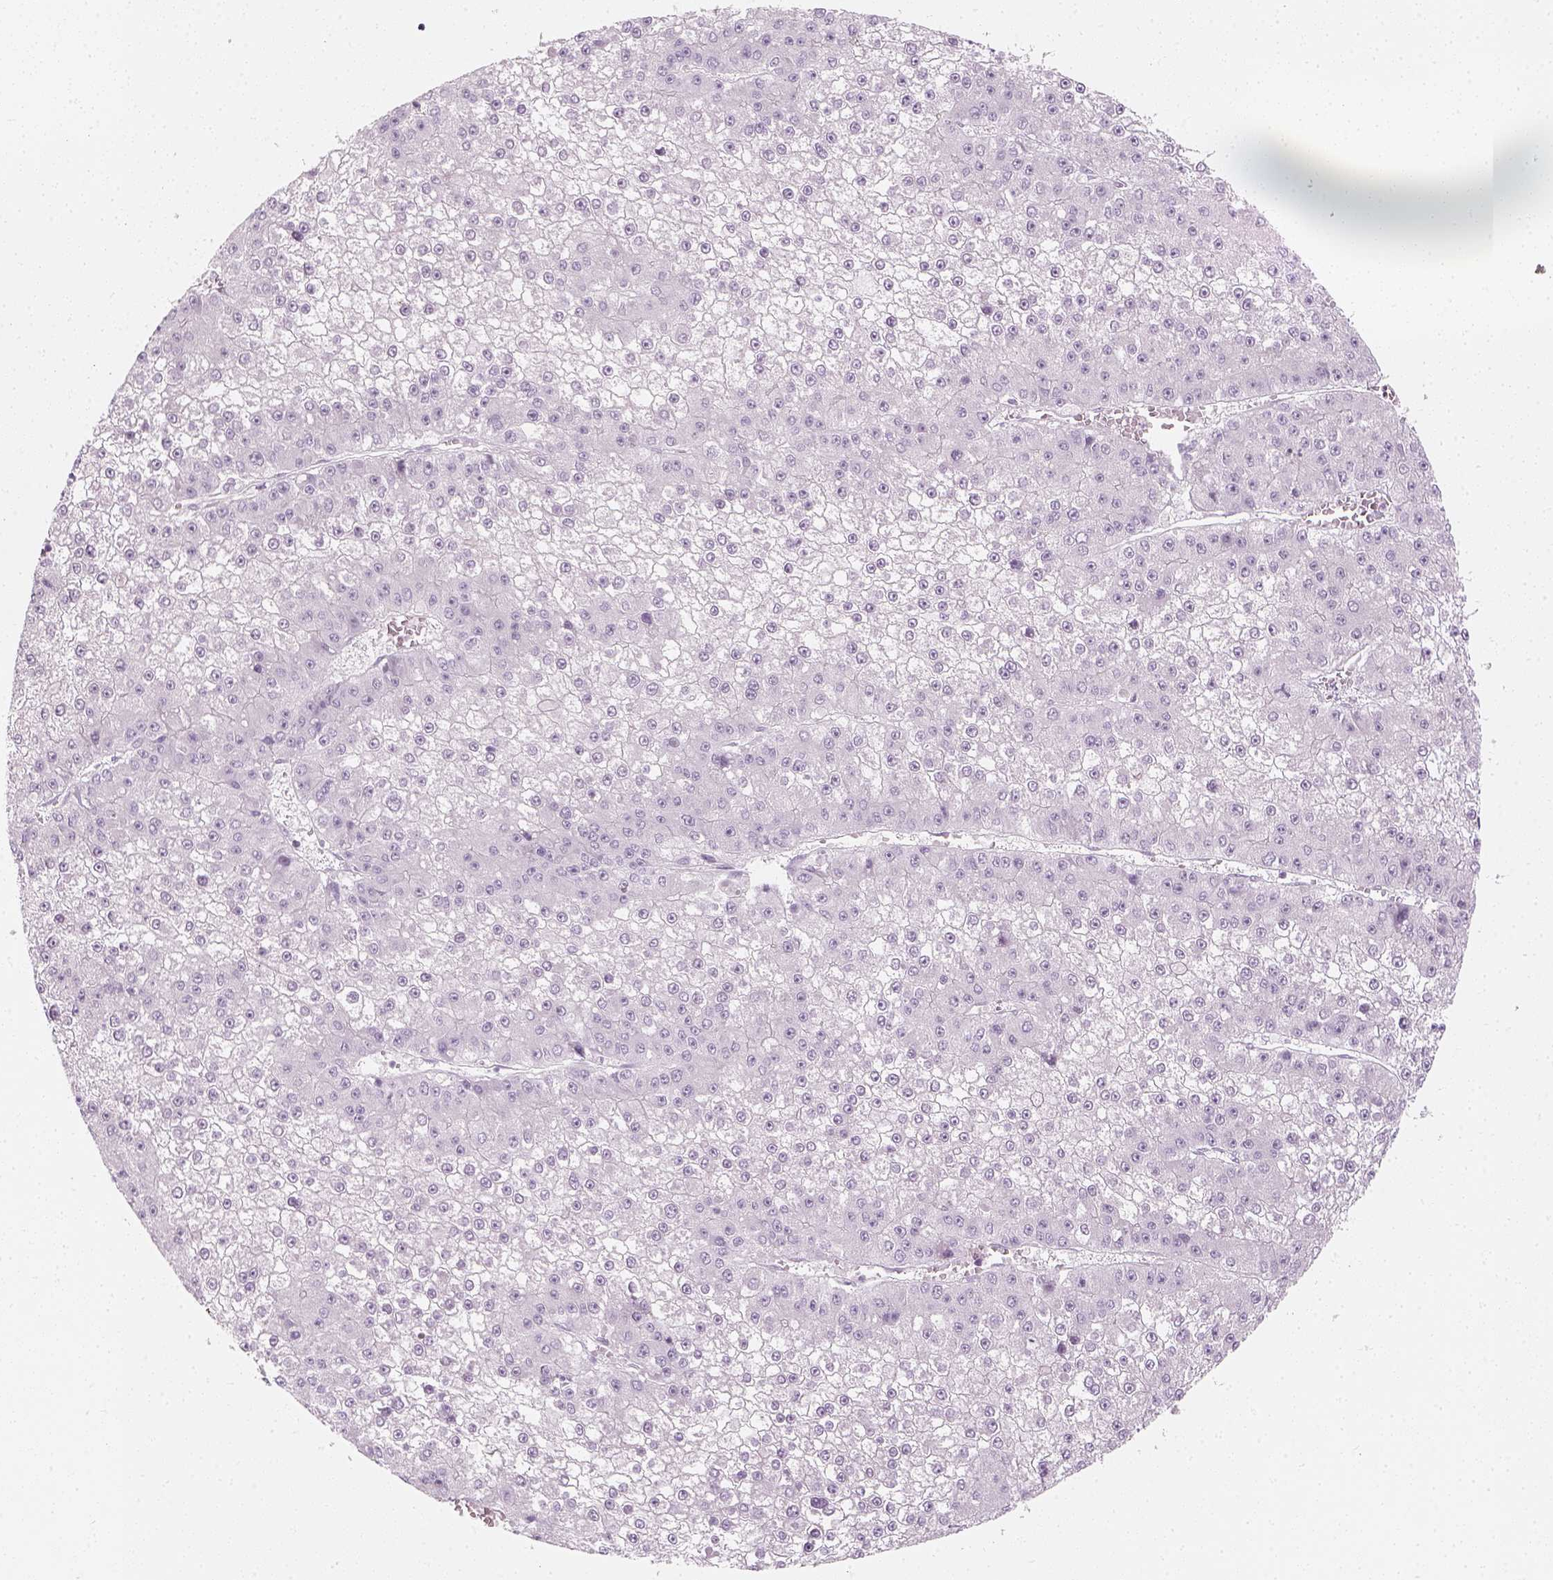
{"staining": {"intensity": "negative", "quantity": "none", "location": "none"}, "tissue": "liver cancer", "cell_type": "Tumor cells", "image_type": "cancer", "snomed": [{"axis": "morphology", "description": "Carcinoma, Hepatocellular, NOS"}, {"axis": "topography", "description": "Liver"}], "caption": "IHC of human liver cancer displays no expression in tumor cells.", "gene": "PRAME", "patient": {"sex": "female", "age": 73}}